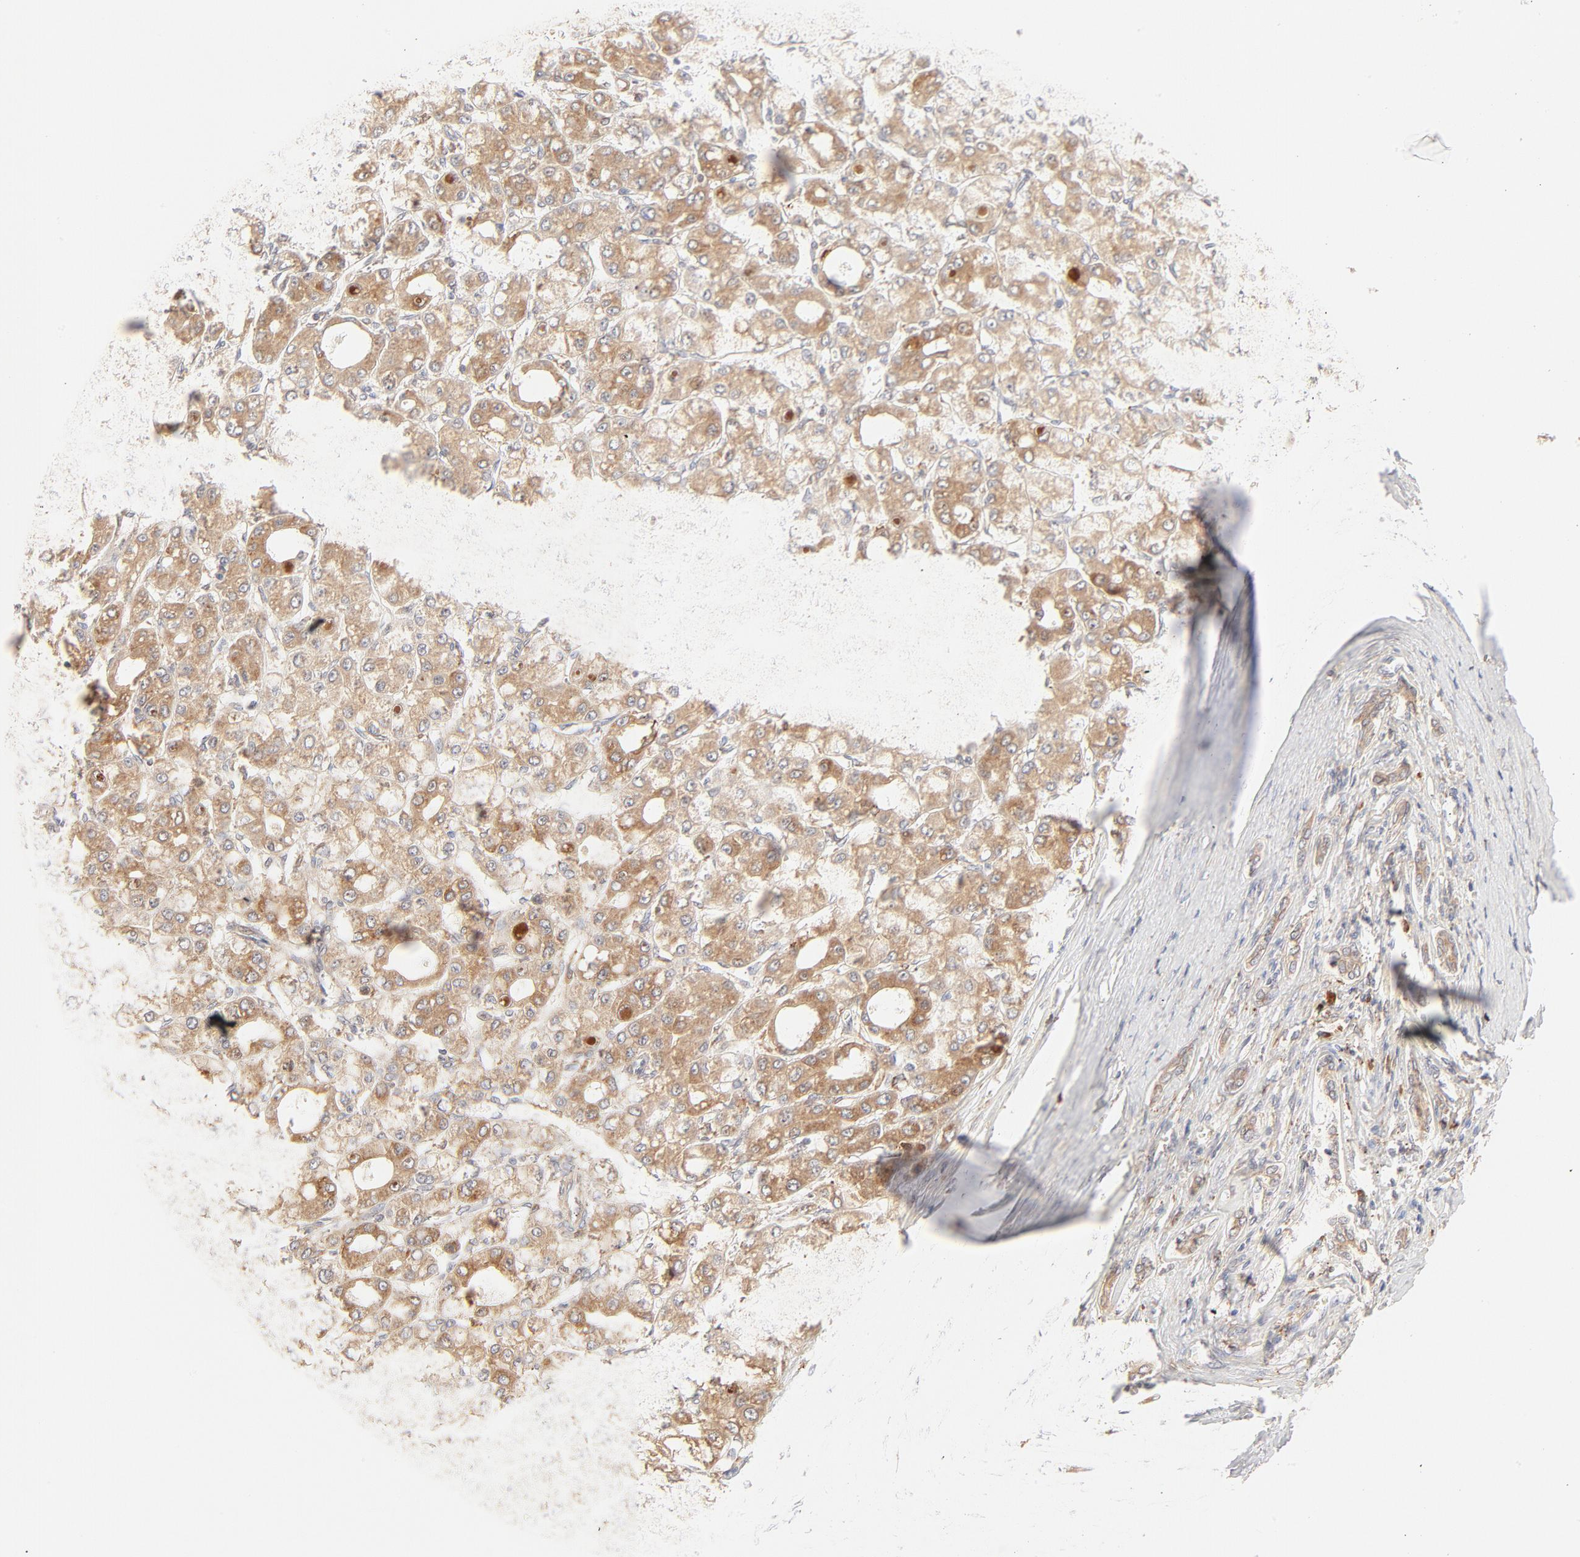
{"staining": {"intensity": "strong", "quantity": ">75%", "location": "cytoplasmic/membranous"}, "tissue": "liver cancer", "cell_type": "Tumor cells", "image_type": "cancer", "snomed": [{"axis": "morphology", "description": "Carcinoma, Hepatocellular, NOS"}, {"axis": "topography", "description": "Liver"}], "caption": "Liver cancer tissue demonstrates strong cytoplasmic/membranous positivity in approximately >75% of tumor cells", "gene": "PARP12", "patient": {"sex": "male", "age": 69}}